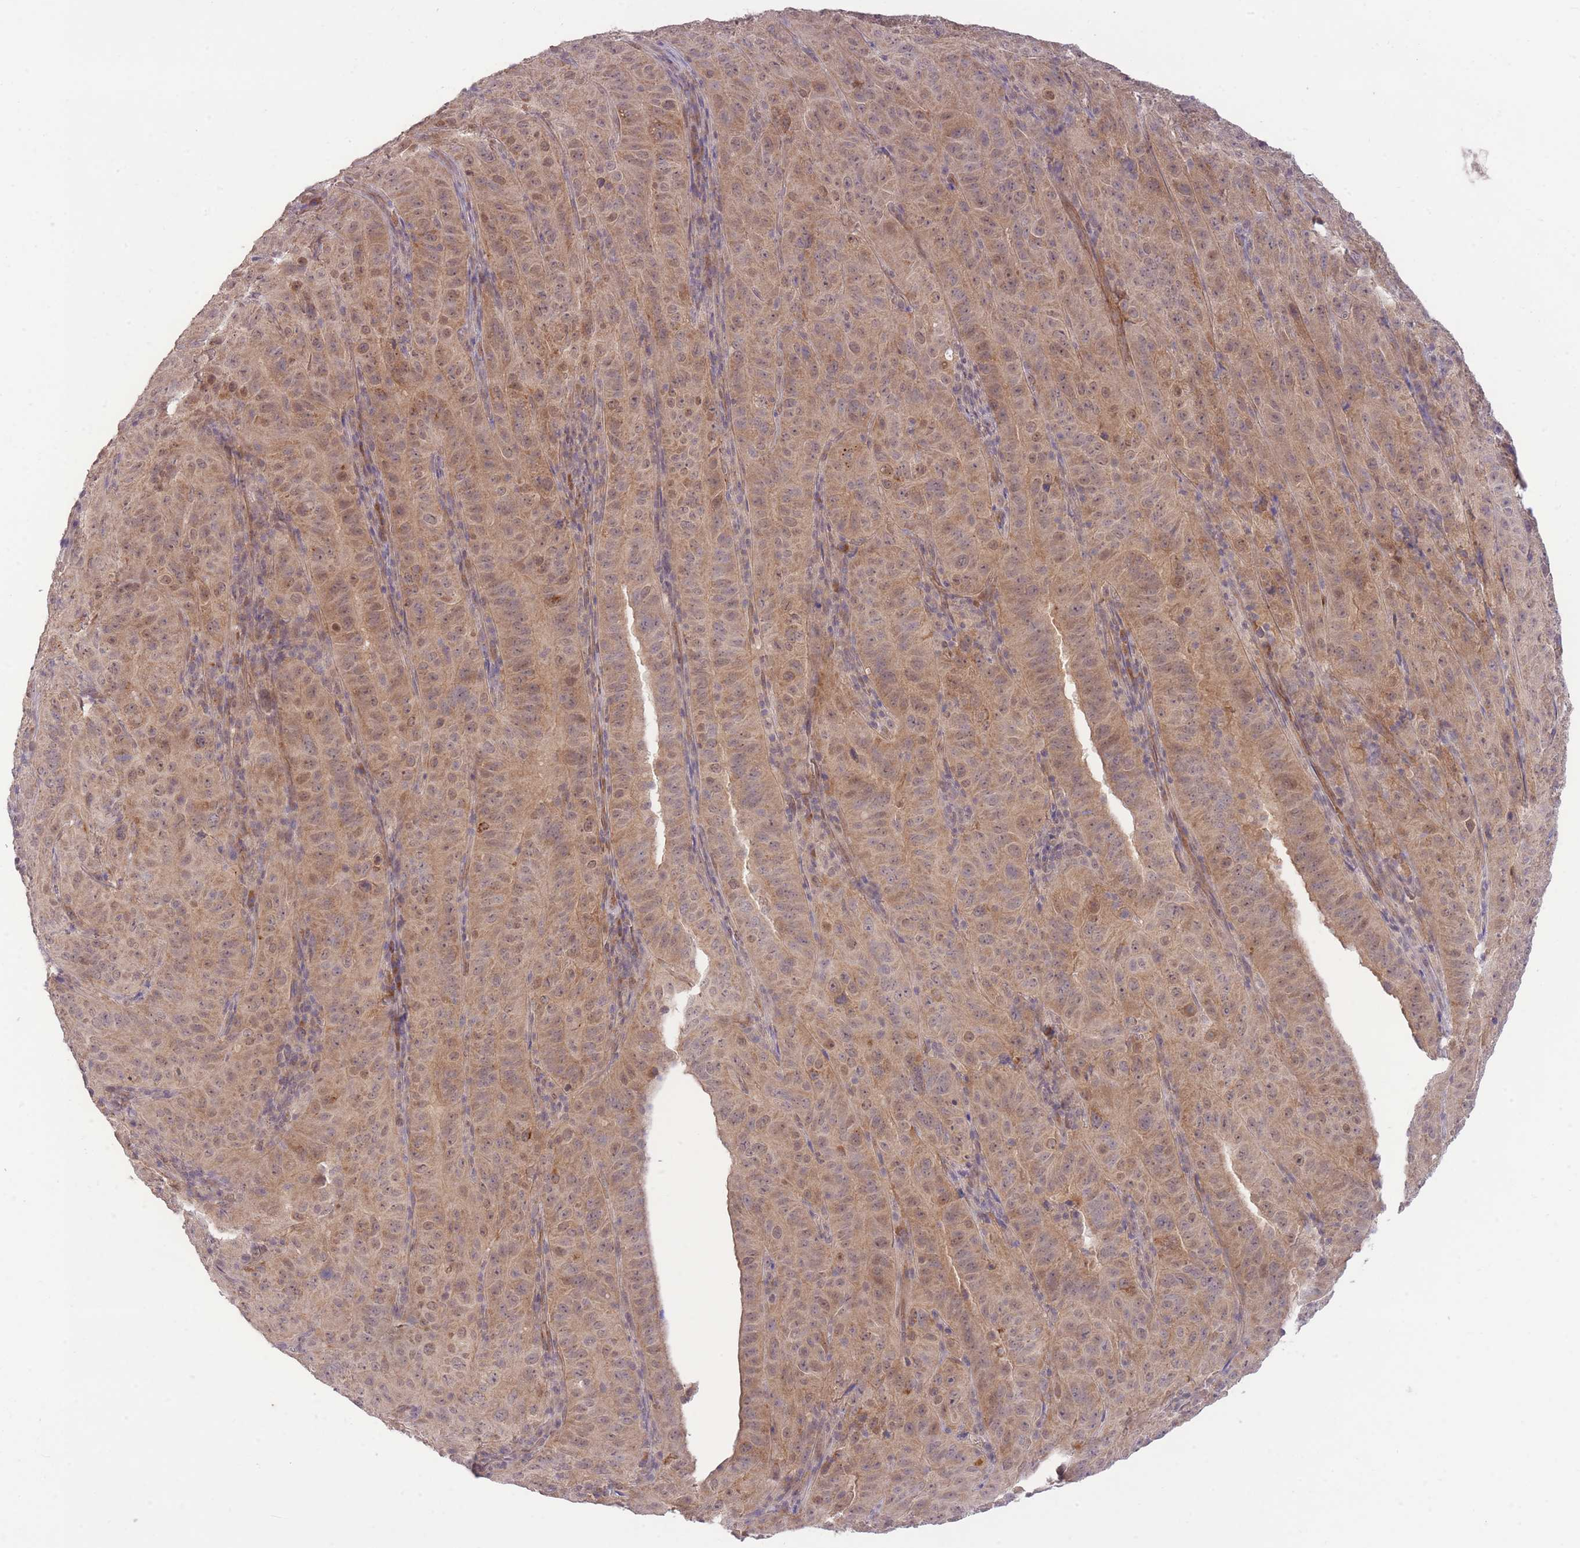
{"staining": {"intensity": "moderate", "quantity": ">75%", "location": "cytoplasmic/membranous"}, "tissue": "pancreatic cancer", "cell_type": "Tumor cells", "image_type": "cancer", "snomed": [{"axis": "morphology", "description": "Adenocarcinoma, NOS"}, {"axis": "topography", "description": "Pancreas"}], "caption": "Moderate cytoplasmic/membranous protein positivity is present in about >75% of tumor cells in pancreatic cancer. (Stains: DAB in brown, nuclei in blue, Microscopy: brightfield microscopy at high magnification).", "gene": "ELOA2", "patient": {"sex": "male", "age": 63}}